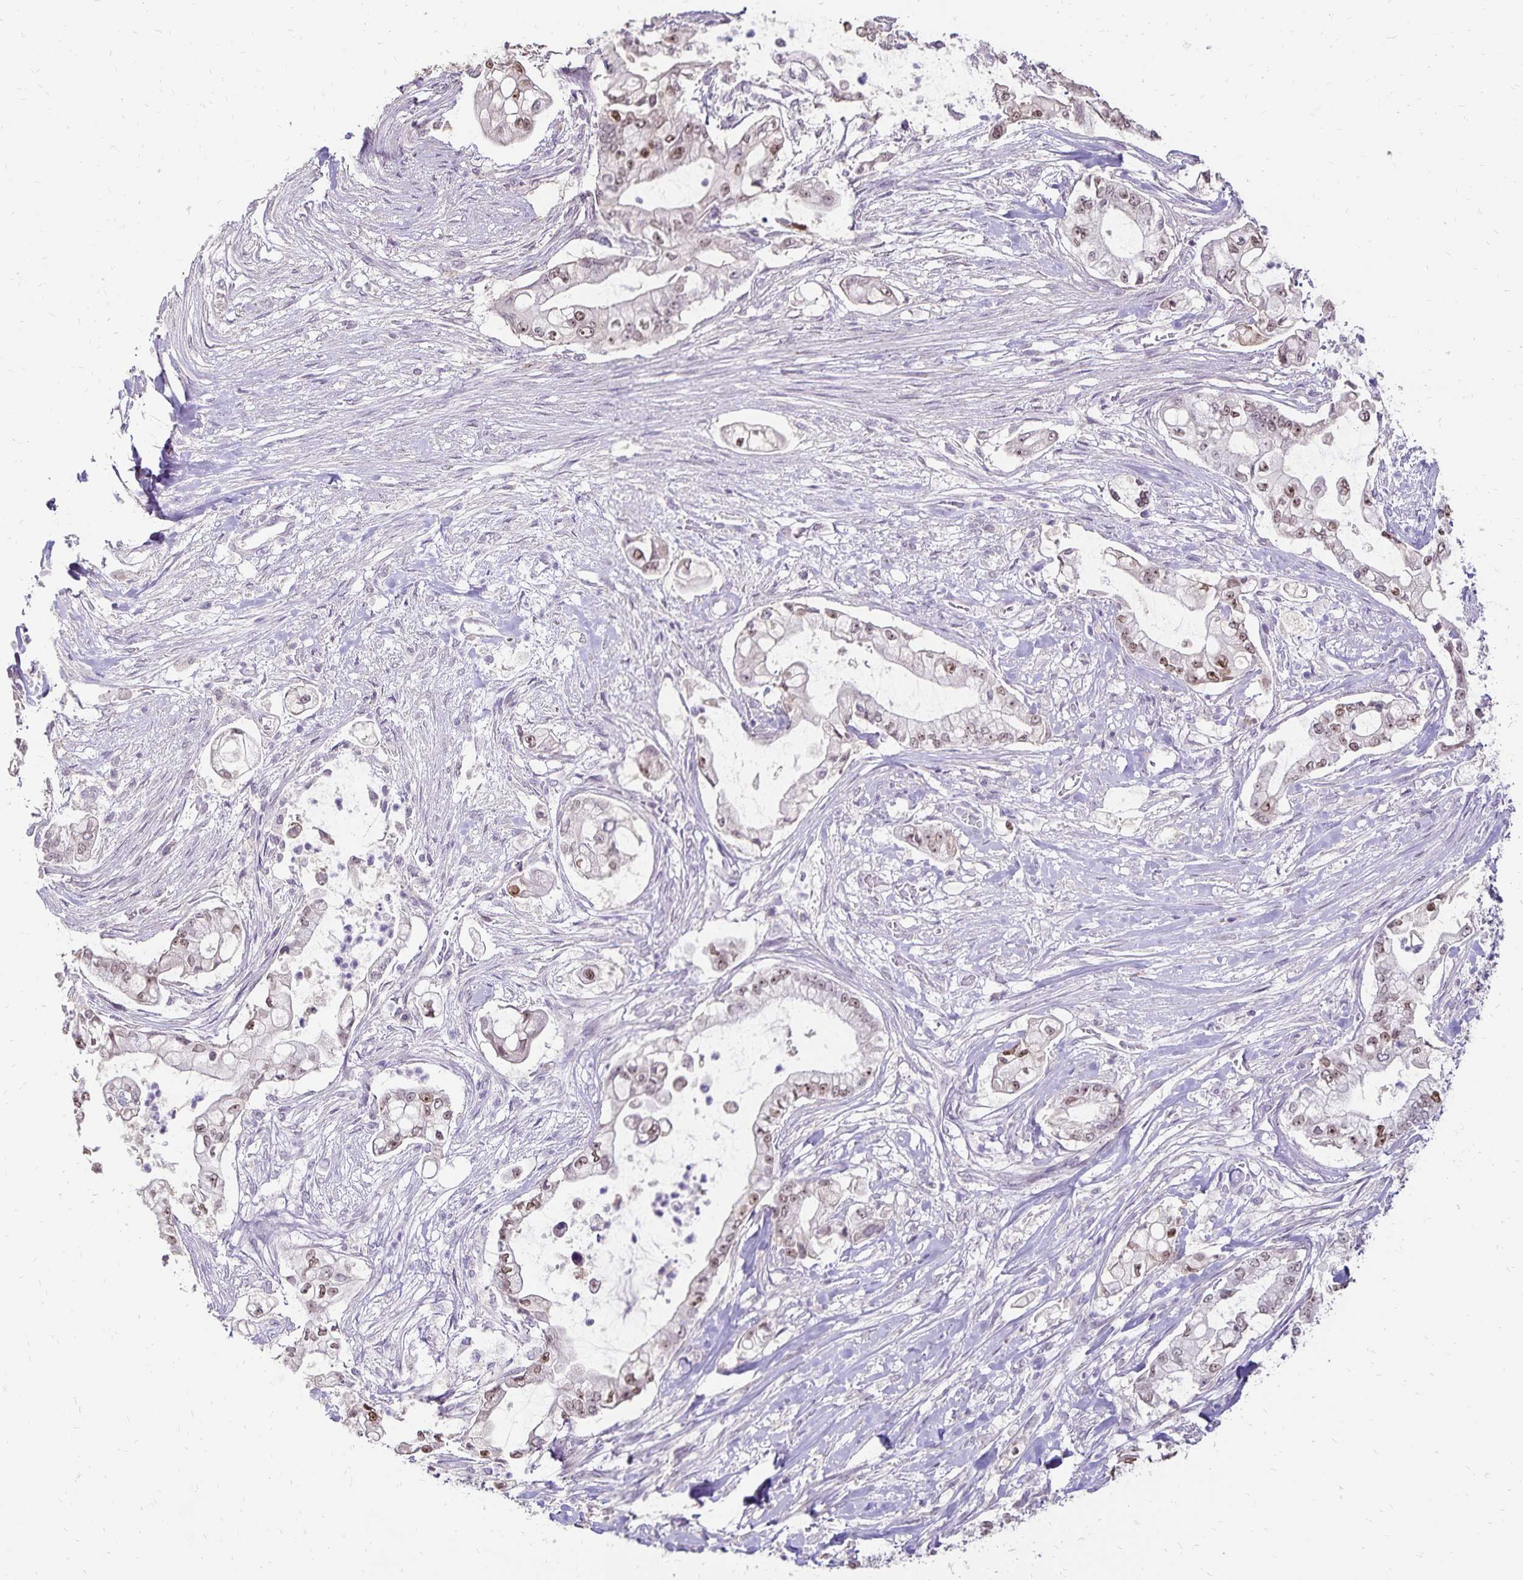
{"staining": {"intensity": "moderate", "quantity": "25%-75%", "location": "nuclear"}, "tissue": "pancreatic cancer", "cell_type": "Tumor cells", "image_type": "cancer", "snomed": [{"axis": "morphology", "description": "Adenocarcinoma, NOS"}, {"axis": "topography", "description": "Pancreas"}], "caption": "Immunohistochemistry photomicrograph of neoplastic tissue: pancreatic cancer (adenocarcinoma) stained using immunohistochemistry (IHC) displays medium levels of moderate protein expression localized specifically in the nuclear of tumor cells, appearing as a nuclear brown color.", "gene": "POLB", "patient": {"sex": "female", "age": 69}}